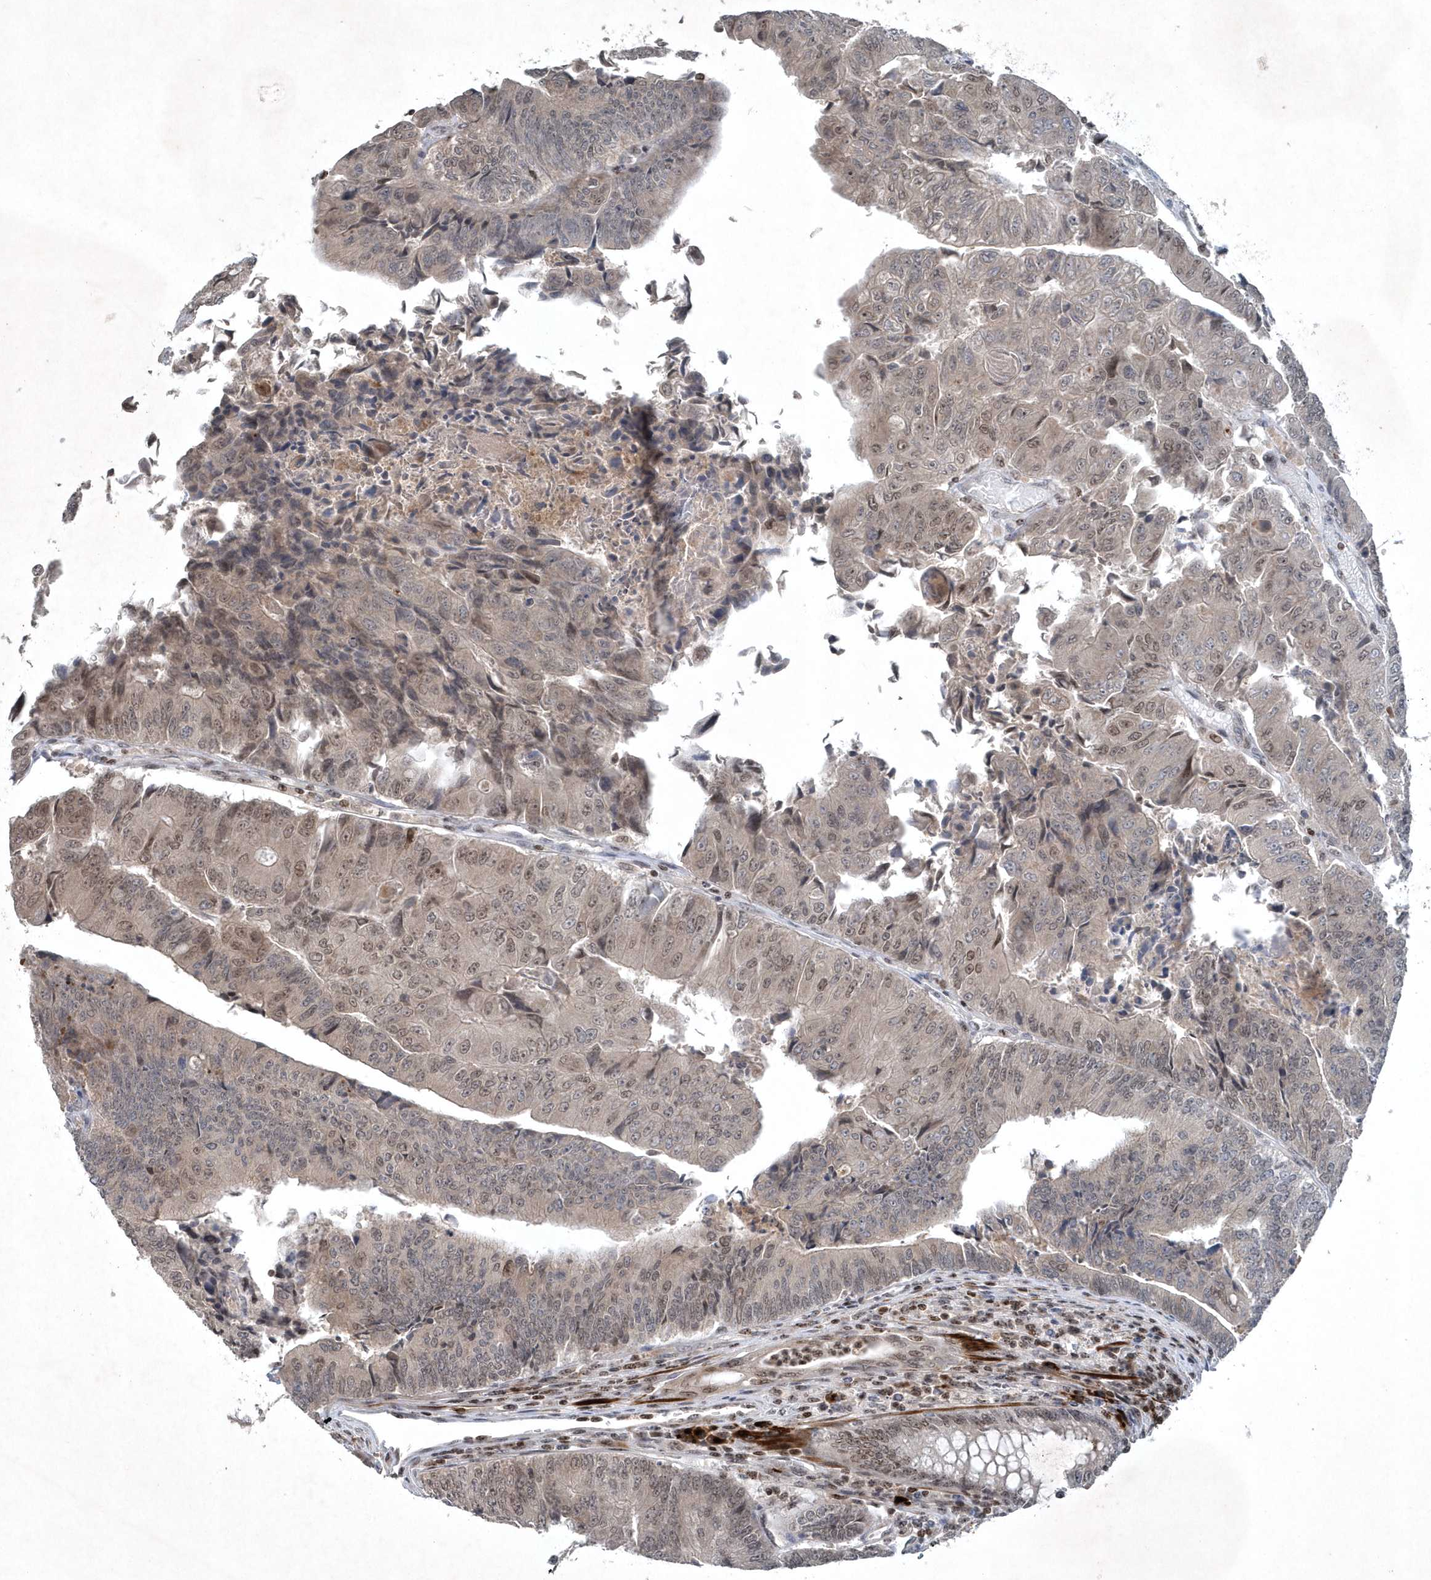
{"staining": {"intensity": "moderate", "quantity": "25%-75%", "location": "nuclear"}, "tissue": "colorectal cancer", "cell_type": "Tumor cells", "image_type": "cancer", "snomed": [{"axis": "morphology", "description": "Adenocarcinoma, NOS"}, {"axis": "topography", "description": "Colon"}], "caption": "High-magnification brightfield microscopy of adenocarcinoma (colorectal) stained with DAB (3,3'-diaminobenzidine) (brown) and counterstained with hematoxylin (blue). tumor cells exhibit moderate nuclear positivity is present in approximately25%-75% of cells.", "gene": "QTRT2", "patient": {"sex": "female", "age": 67}}